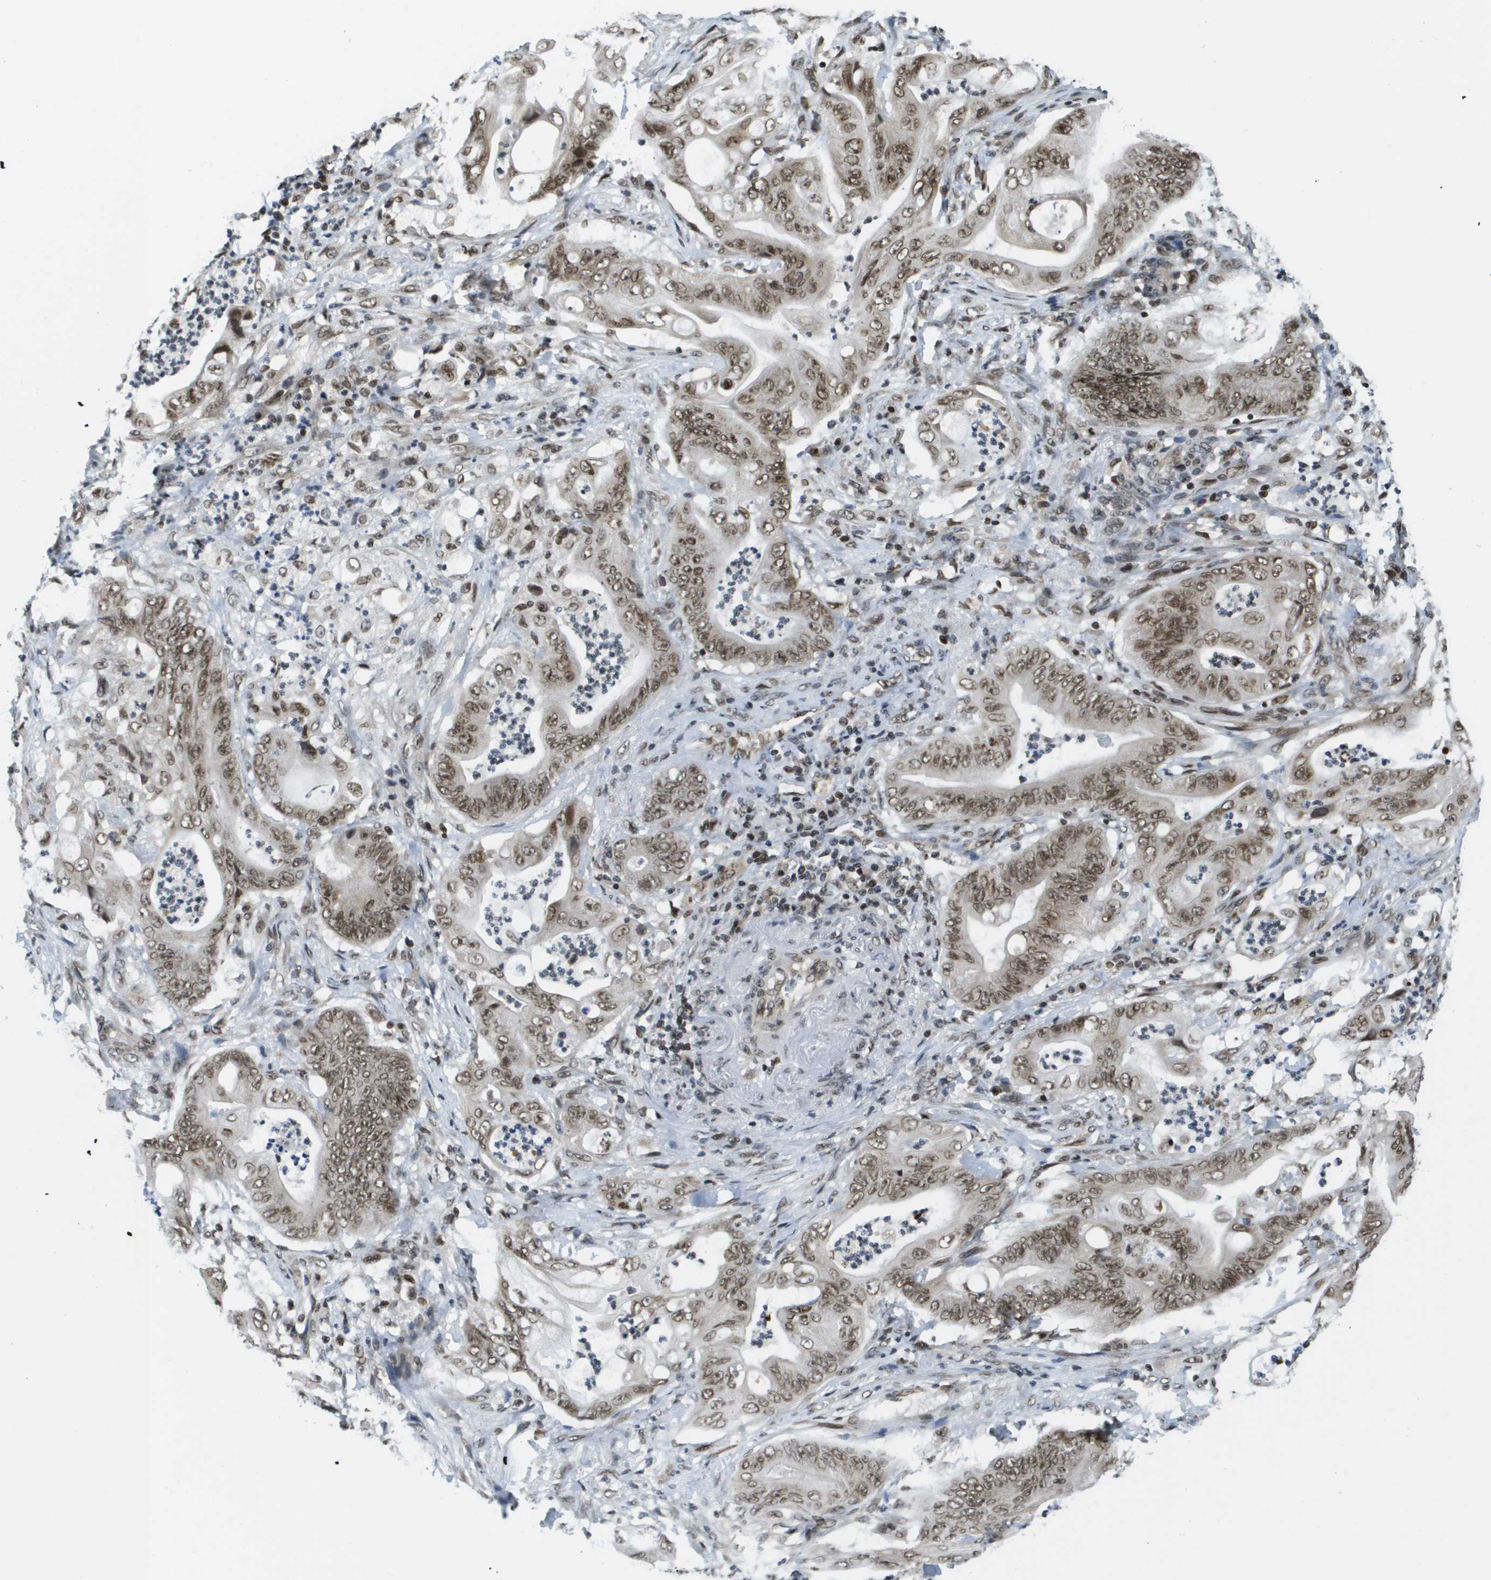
{"staining": {"intensity": "moderate", "quantity": ">75%", "location": "nuclear"}, "tissue": "stomach cancer", "cell_type": "Tumor cells", "image_type": "cancer", "snomed": [{"axis": "morphology", "description": "Adenocarcinoma, NOS"}, {"axis": "topography", "description": "Stomach"}], "caption": "High-magnification brightfield microscopy of adenocarcinoma (stomach) stained with DAB (3,3'-diaminobenzidine) (brown) and counterstained with hematoxylin (blue). tumor cells exhibit moderate nuclear positivity is appreciated in about>75% of cells. The protein of interest is stained brown, and the nuclei are stained in blue (DAB (3,3'-diaminobenzidine) IHC with brightfield microscopy, high magnification).", "gene": "RECQL4", "patient": {"sex": "female", "age": 73}}